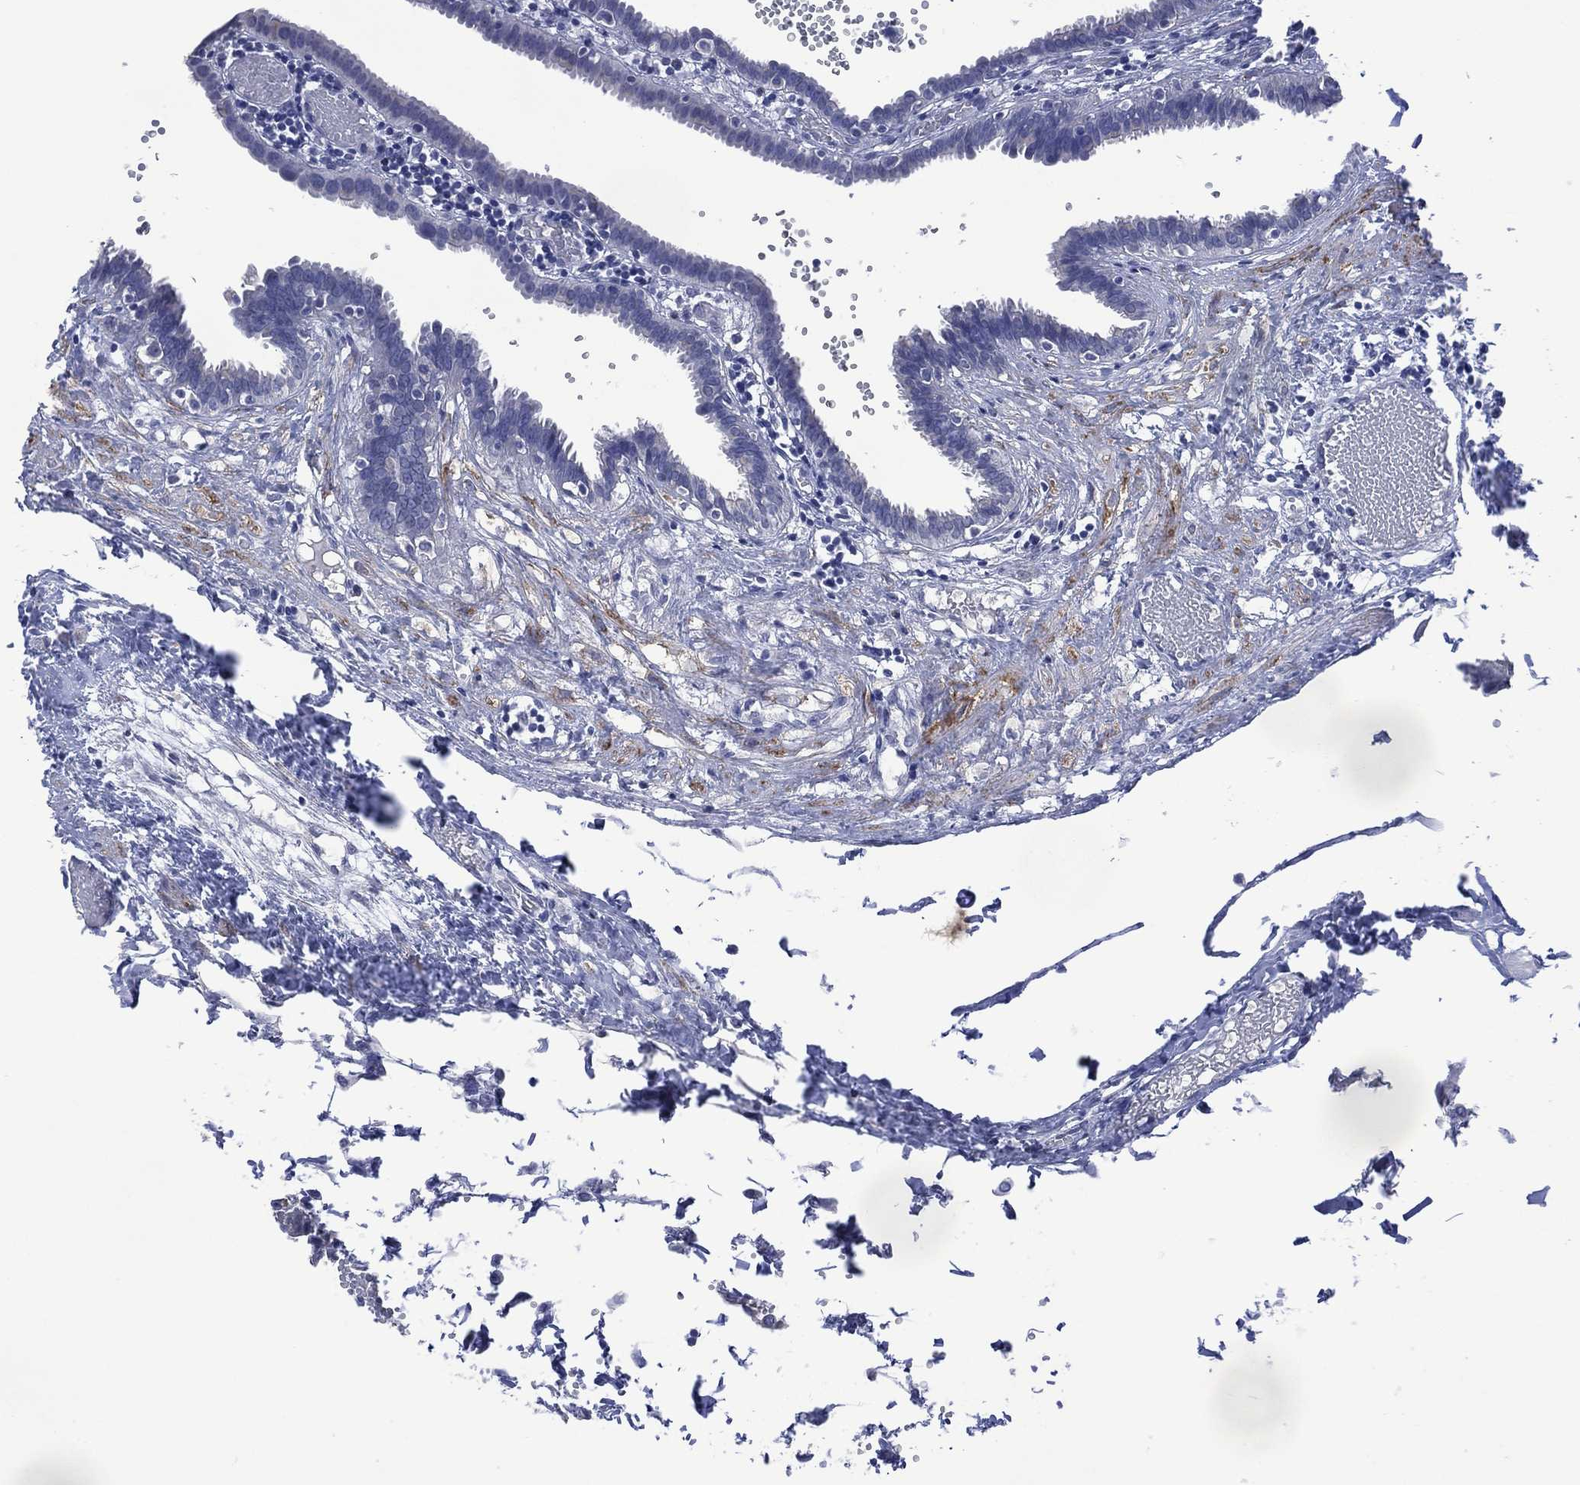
{"staining": {"intensity": "negative", "quantity": "none", "location": "none"}, "tissue": "fallopian tube", "cell_type": "Glandular cells", "image_type": "normal", "snomed": [{"axis": "morphology", "description": "Normal tissue, NOS"}, {"axis": "topography", "description": "Fallopian tube"}], "caption": "Human fallopian tube stained for a protein using immunohistochemistry (IHC) reveals no expression in glandular cells.", "gene": "ASB10", "patient": {"sex": "female", "age": 37}}